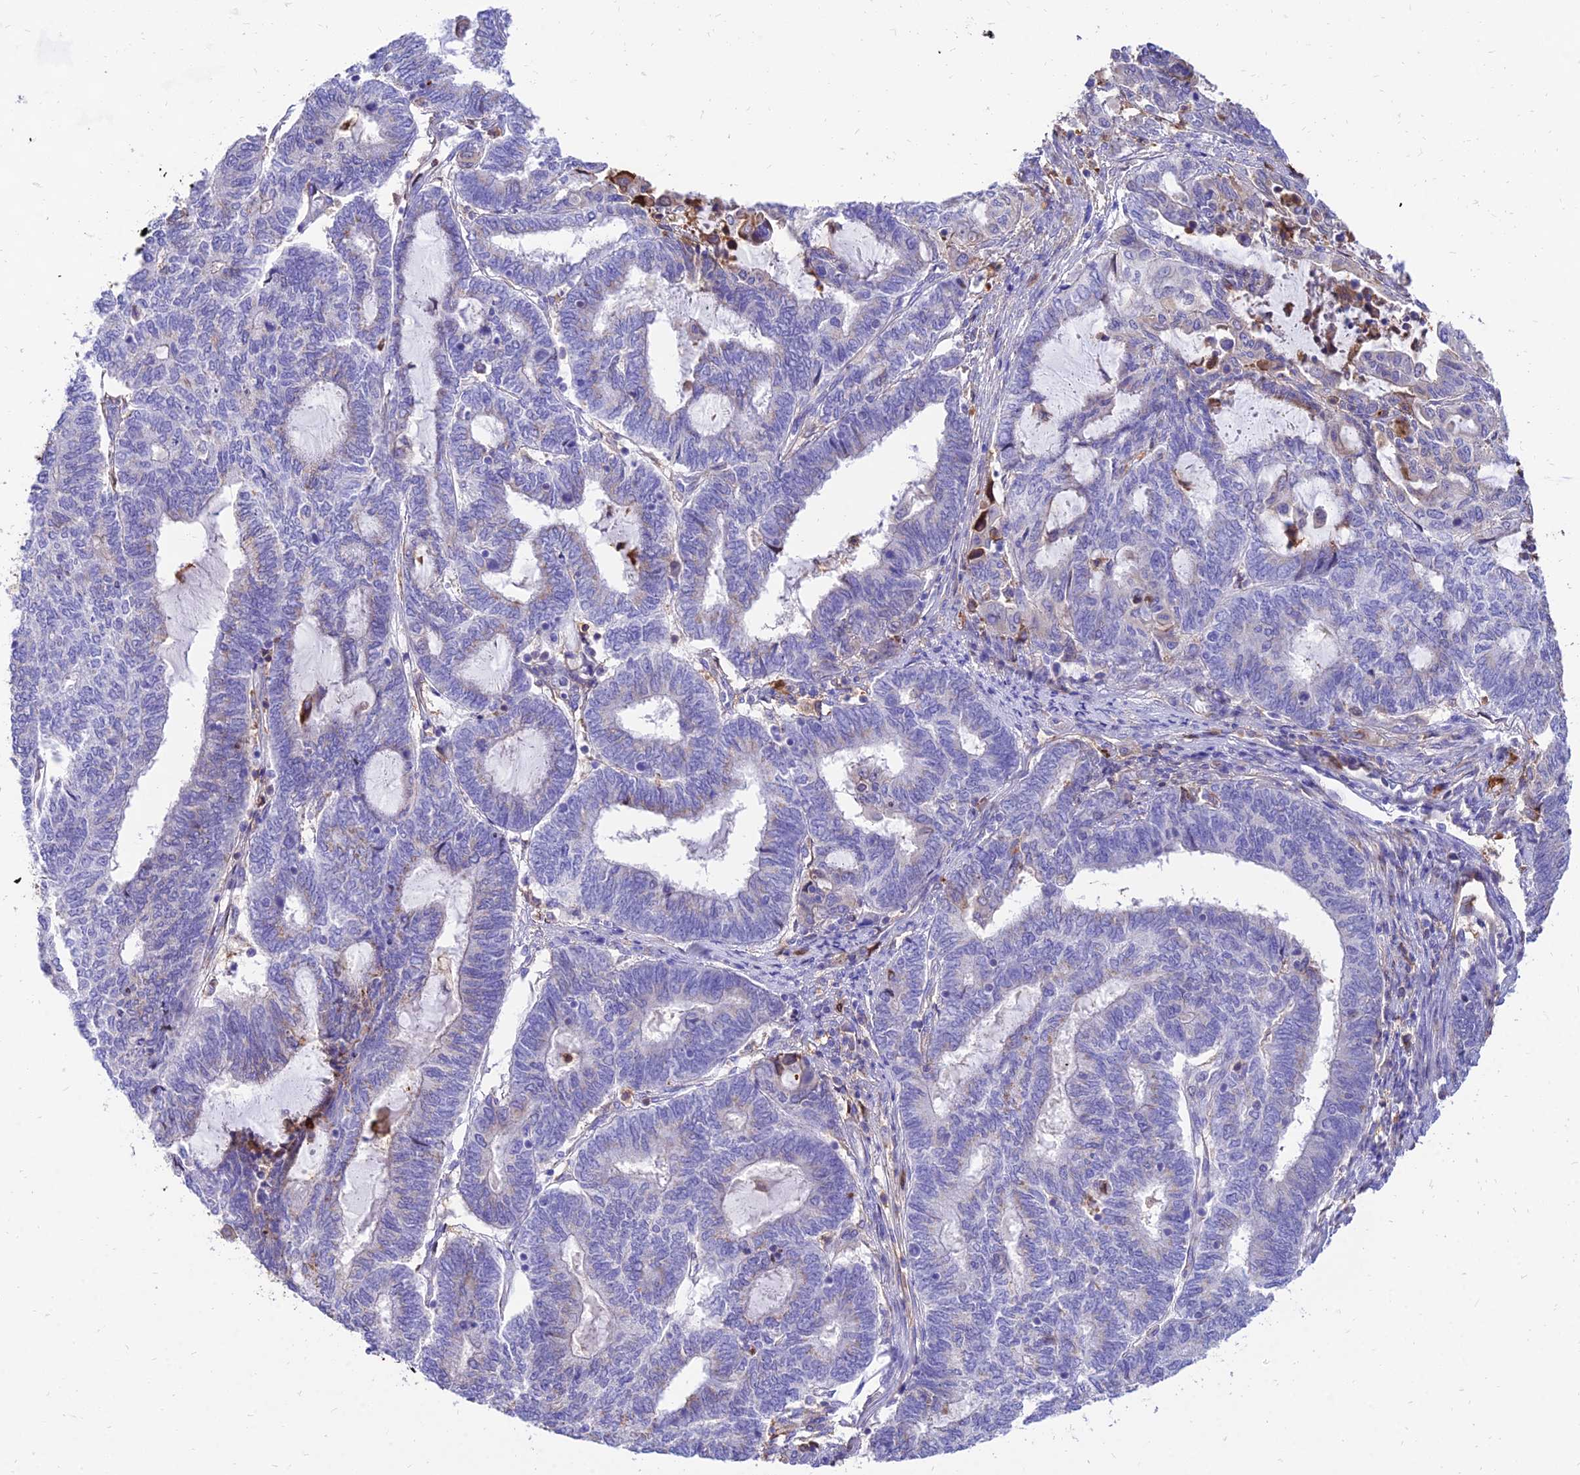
{"staining": {"intensity": "negative", "quantity": "none", "location": "none"}, "tissue": "endometrial cancer", "cell_type": "Tumor cells", "image_type": "cancer", "snomed": [{"axis": "morphology", "description": "Adenocarcinoma, NOS"}, {"axis": "topography", "description": "Uterus"}, {"axis": "topography", "description": "Endometrium"}], "caption": "This image is of endometrial cancer (adenocarcinoma) stained with immunohistochemistry to label a protein in brown with the nuclei are counter-stained blue. There is no staining in tumor cells. Brightfield microscopy of IHC stained with DAB (3,3'-diaminobenzidine) (brown) and hematoxylin (blue), captured at high magnification.", "gene": "SREK1IP1", "patient": {"sex": "female", "age": 70}}